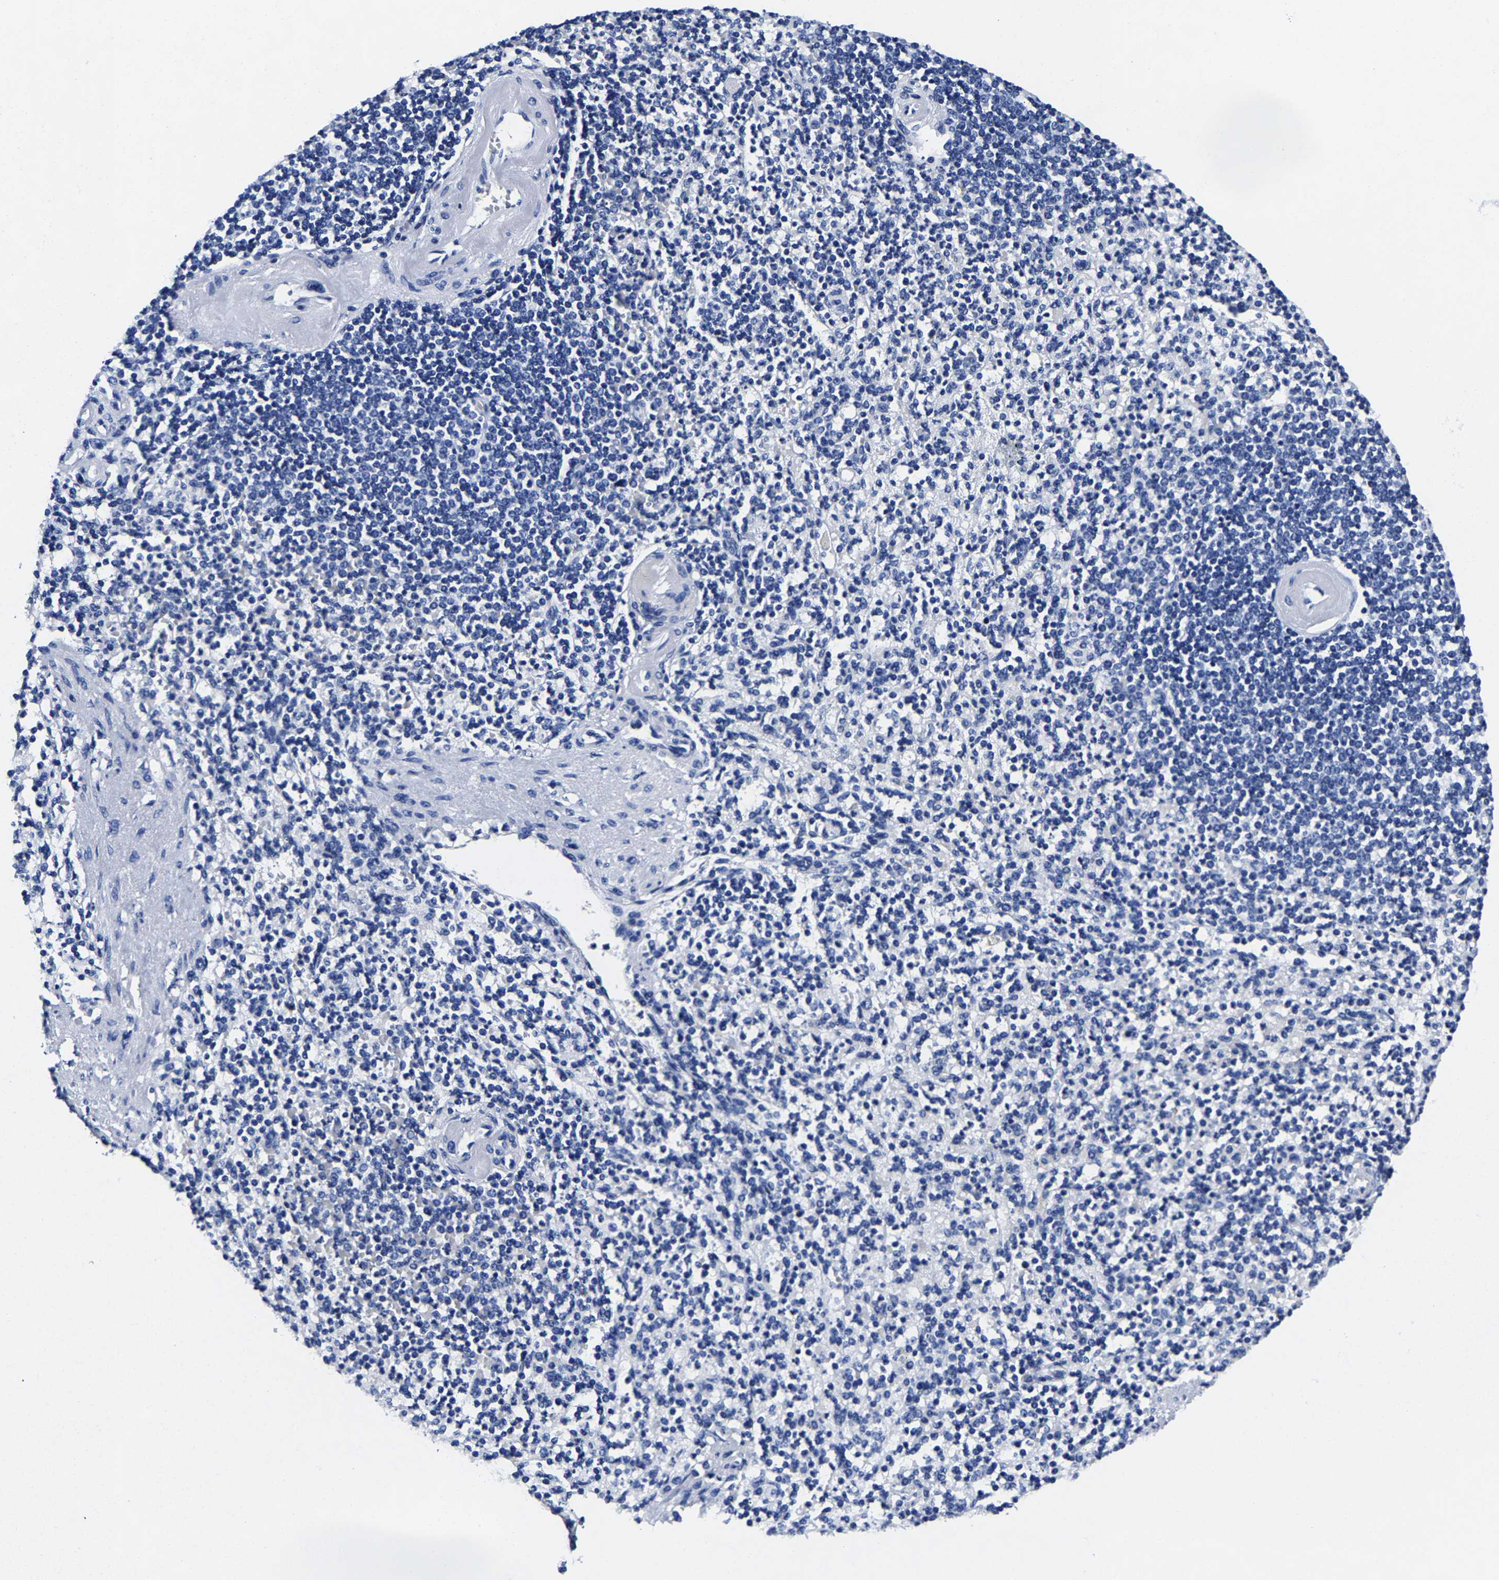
{"staining": {"intensity": "negative", "quantity": "none", "location": "none"}, "tissue": "spleen", "cell_type": "Cells in red pulp", "image_type": "normal", "snomed": [{"axis": "morphology", "description": "Normal tissue, NOS"}, {"axis": "topography", "description": "Spleen"}], "caption": "IHC photomicrograph of normal spleen: human spleen stained with DAB (3,3'-diaminobenzidine) displays no significant protein staining in cells in red pulp.", "gene": "CPA2", "patient": {"sex": "female", "age": 74}}